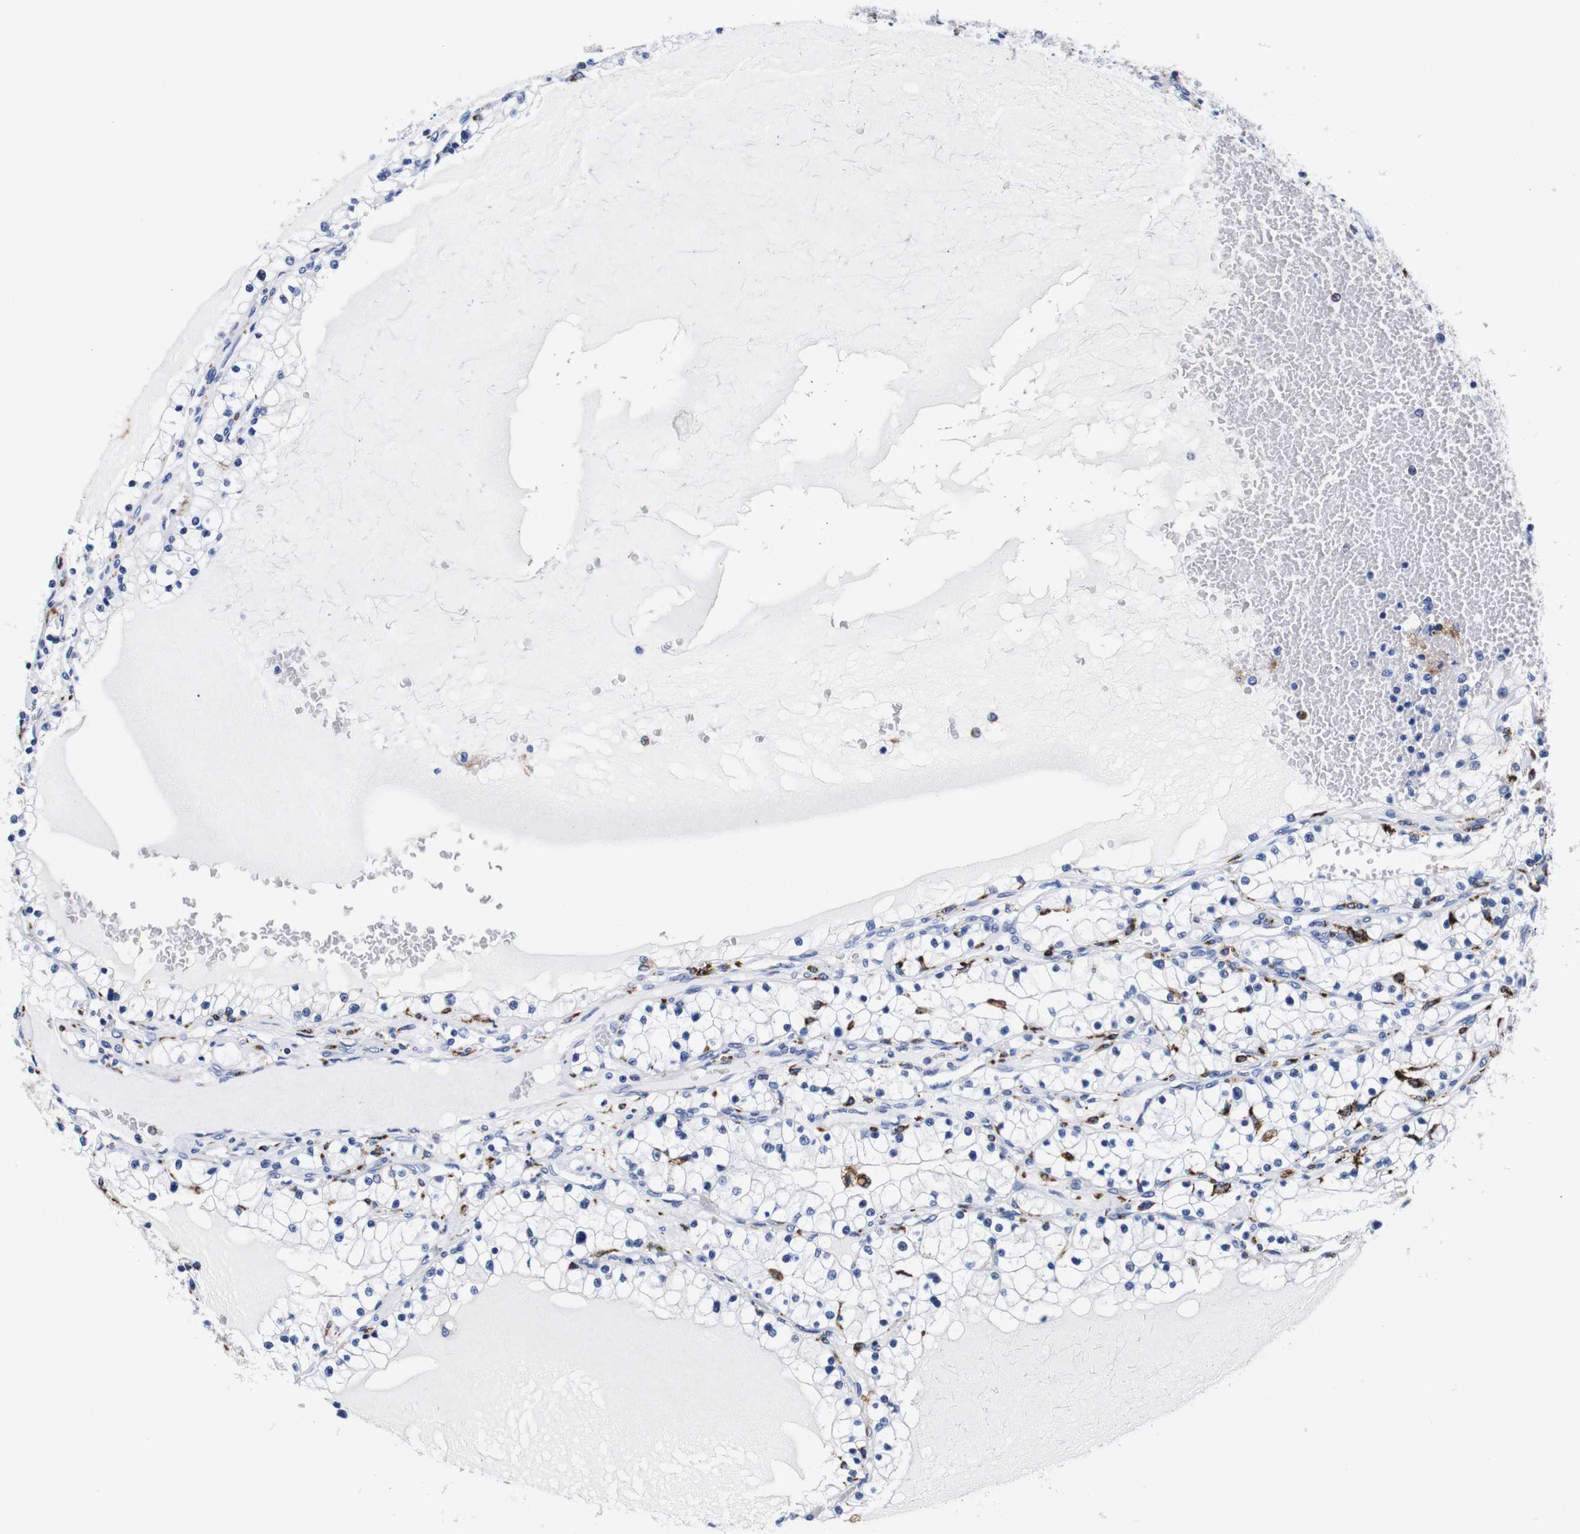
{"staining": {"intensity": "negative", "quantity": "none", "location": "none"}, "tissue": "renal cancer", "cell_type": "Tumor cells", "image_type": "cancer", "snomed": [{"axis": "morphology", "description": "Adenocarcinoma, NOS"}, {"axis": "topography", "description": "Kidney"}], "caption": "IHC image of neoplastic tissue: adenocarcinoma (renal) stained with DAB exhibits no significant protein positivity in tumor cells.", "gene": "HLA-DMB", "patient": {"sex": "male", "age": 68}}